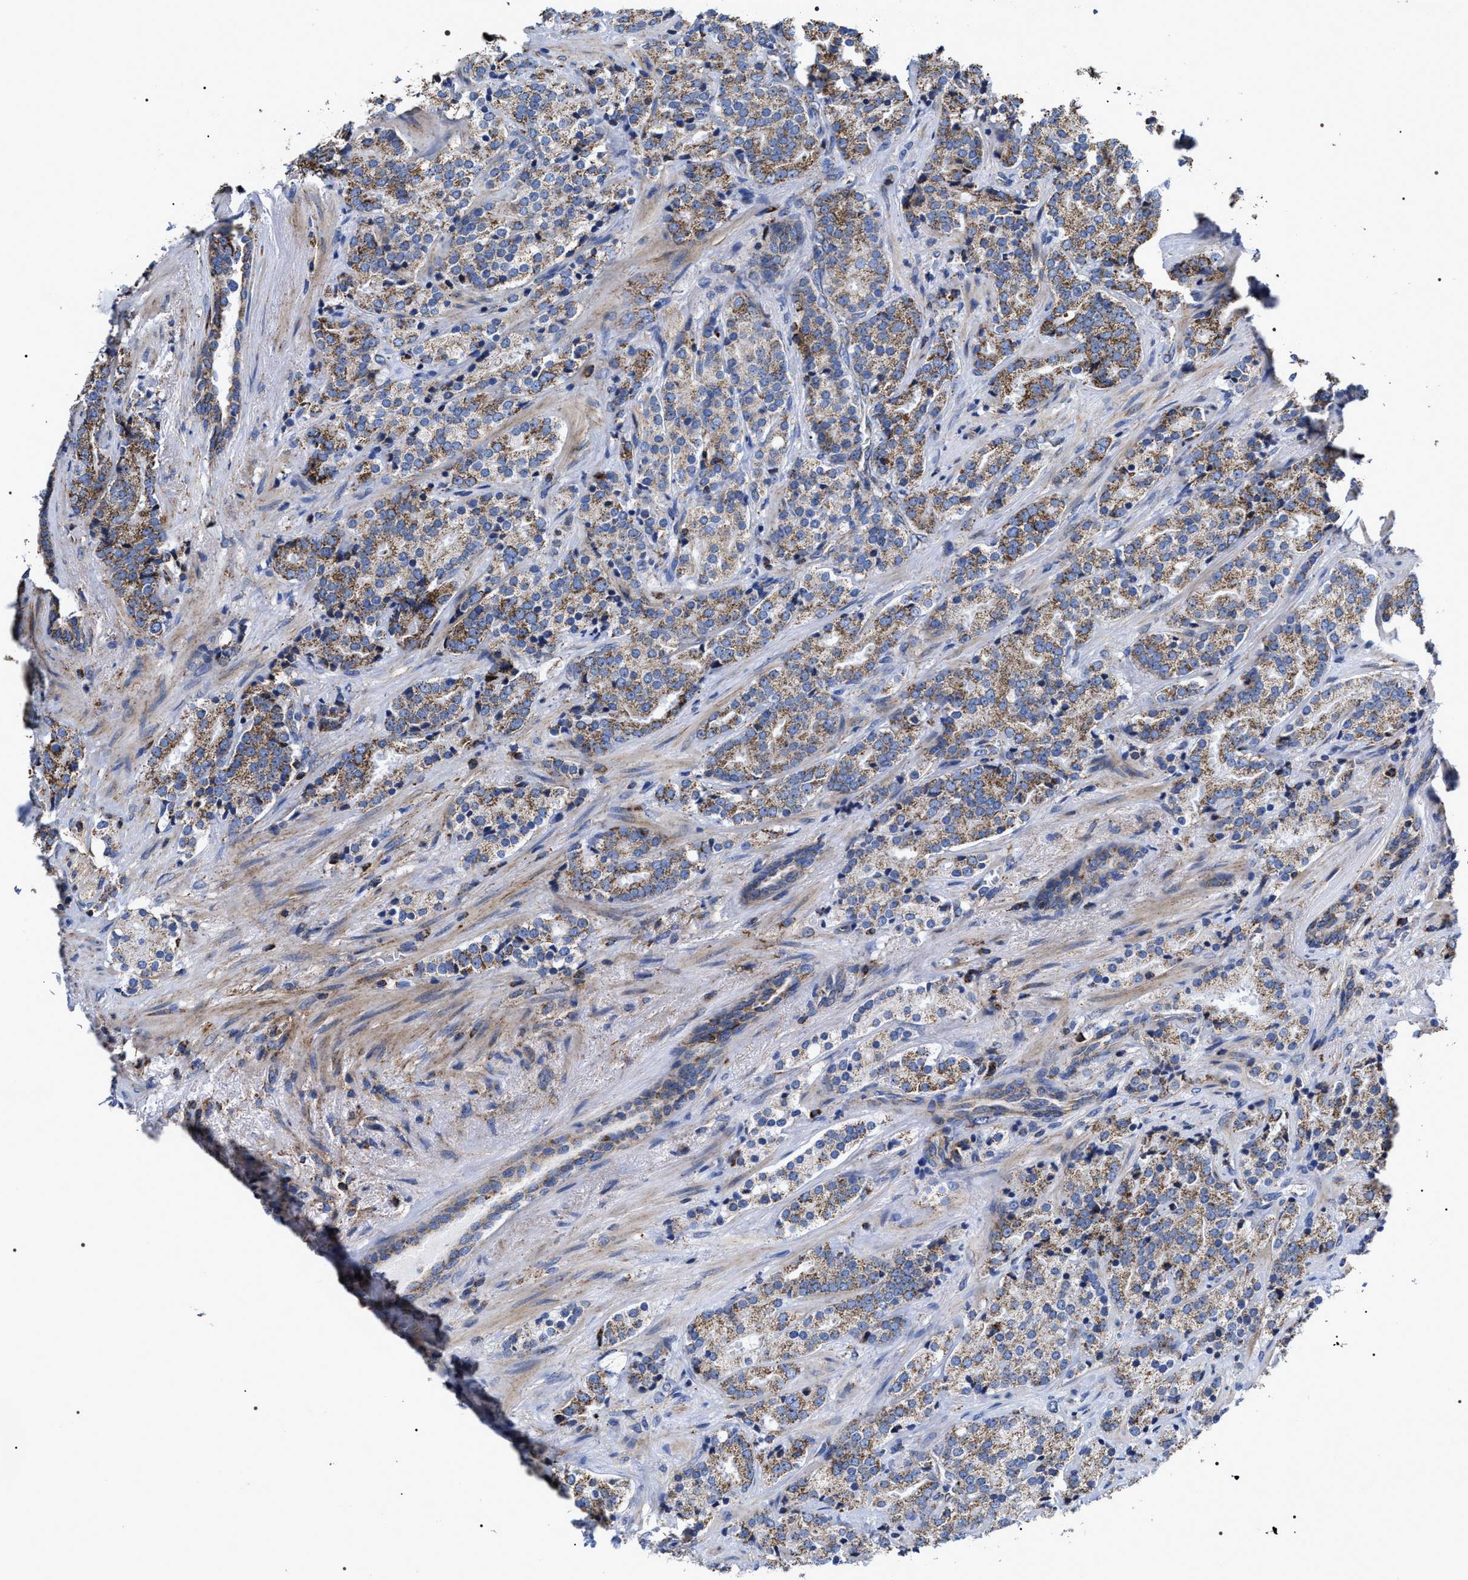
{"staining": {"intensity": "moderate", "quantity": "25%-75%", "location": "cytoplasmic/membranous"}, "tissue": "prostate cancer", "cell_type": "Tumor cells", "image_type": "cancer", "snomed": [{"axis": "morphology", "description": "Adenocarcinoma, High grade"}, {"axis": "topography", "description": "Prostate"}], "caption": "Prostate cancer tissue exhibits moderate cytoplasmic/membranous staining in about 25%-75% of tumor cells", "gene": "COG5", "patient": {"sex": "male", "age": 71}}